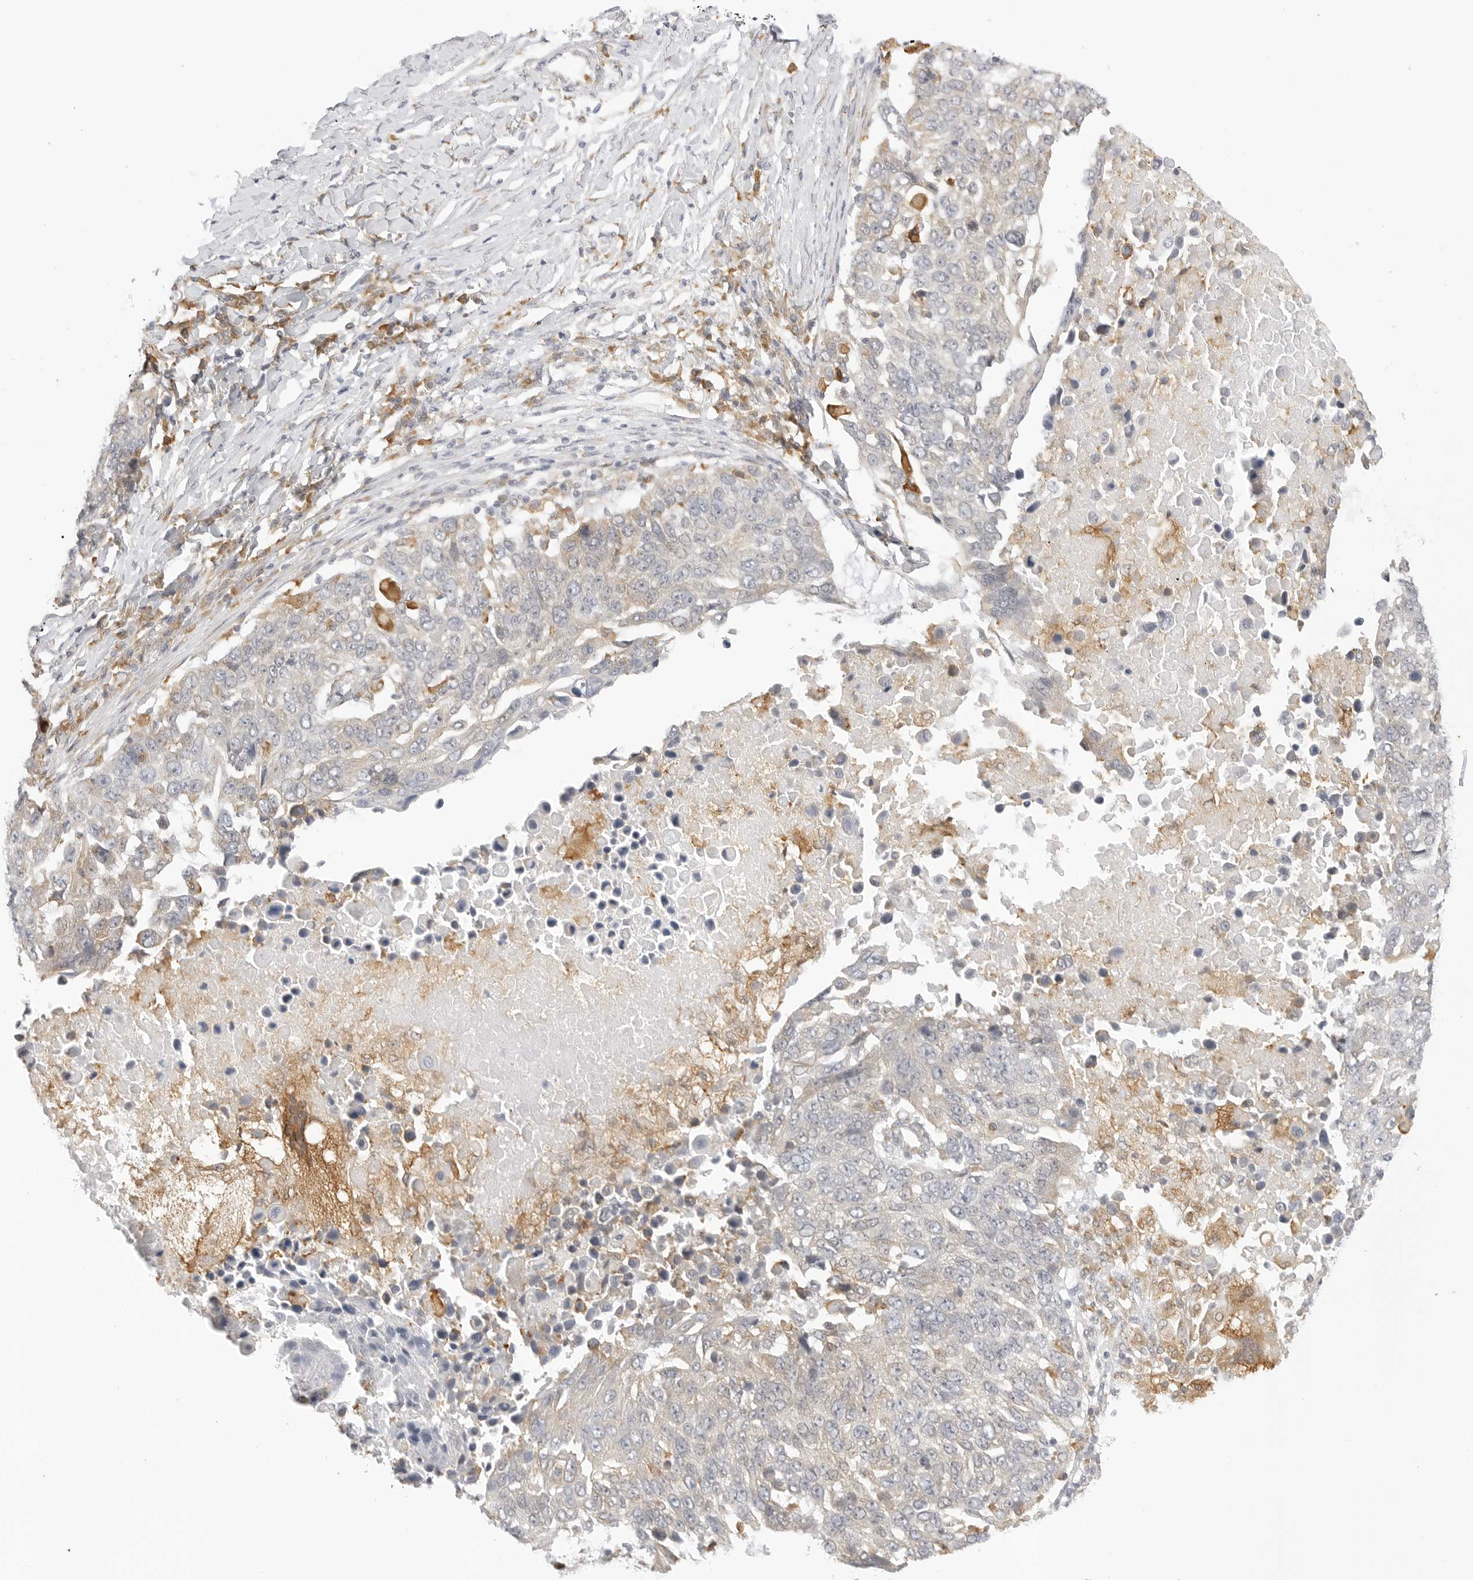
{"staining": {"intensity": "weak", "quantity": "25%-75%", "location": "cytoplasmic/membranous"}, "tissue": "lung cancer", "cell_type": "Tumor cells", "image_type": "cancer", "snomed": [{"axis": "morphology", "description": "Squamous cell carcinoma, NOS"}, {"axis": "topography", "description": "Lung"}], "caption": "High-magnification brightfield microscopy of squamous cell carcinoma (lung) stained with DAB (3,3'-diaminobenzidine) (brown) and counterstained with hematoxylin (blue). tumor cells exhibit weak cytoplasmic/membranous staining is appreciated in approximately25%-75% of cells.", "gene": "THEM4", "patient": {"sex": "male", "age": 66}}